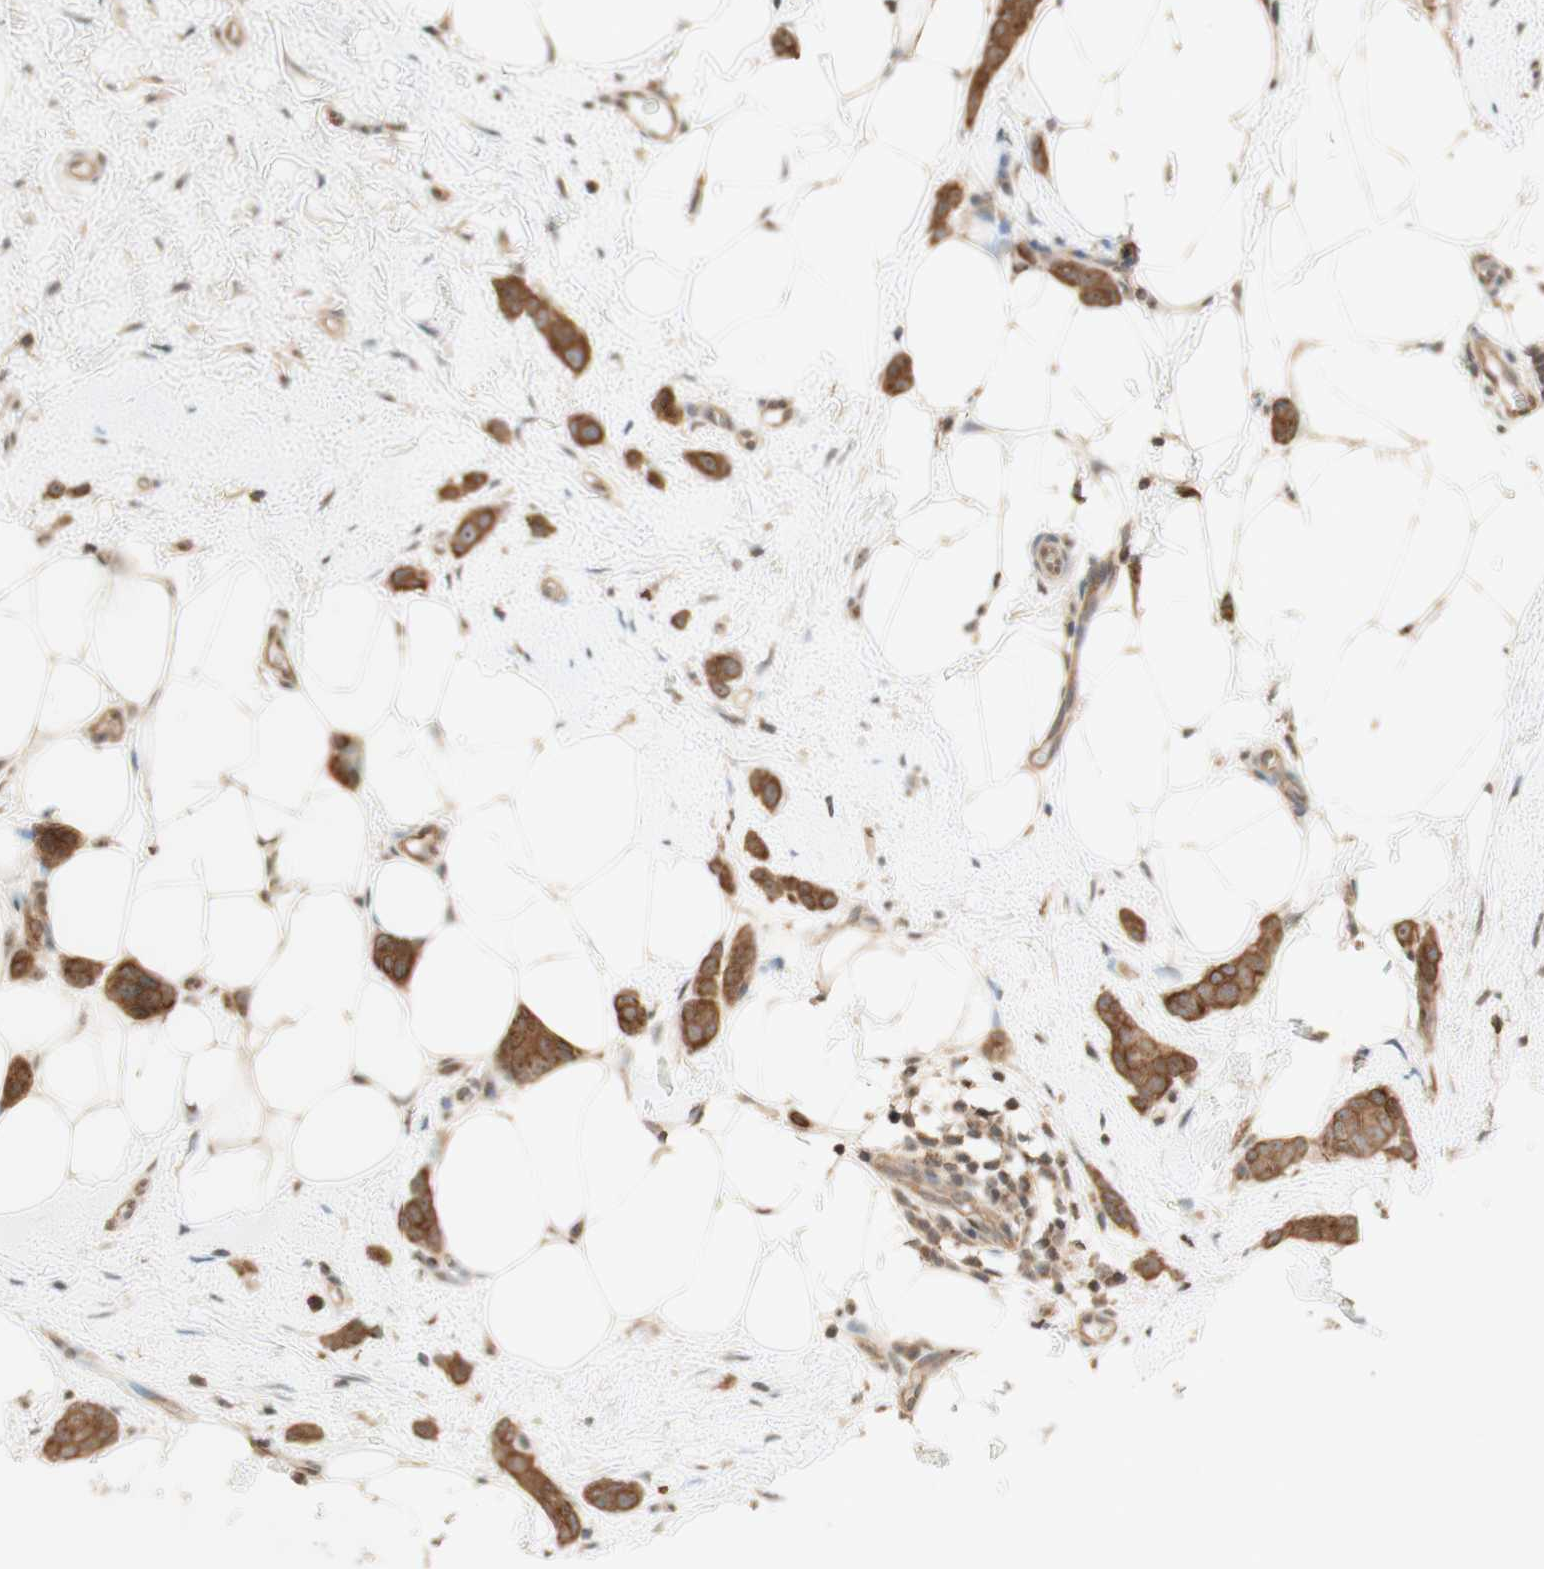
{"staining": {"intensity": "moderate", "quantity": ">75%", "location": "cytoplasmic/membranous"}, "tissue": "breast cancer", "cell_type": "Tumor cells", "image_type": "cancer", "snomed": [{"axis": "morphology", "description": "Lobular carcinoma"}, {"axis": "topography", "description": "Skin"}, {"axis": "topography", "description": "Breast"}], "caption": "Lobular carcinoma (breast) tissue displays moderate cytoplasmic/membranous expression in approximately >75% of tumor cells", "gene": "SPINT2", "patient": {"sex": "female", "age": 46}}